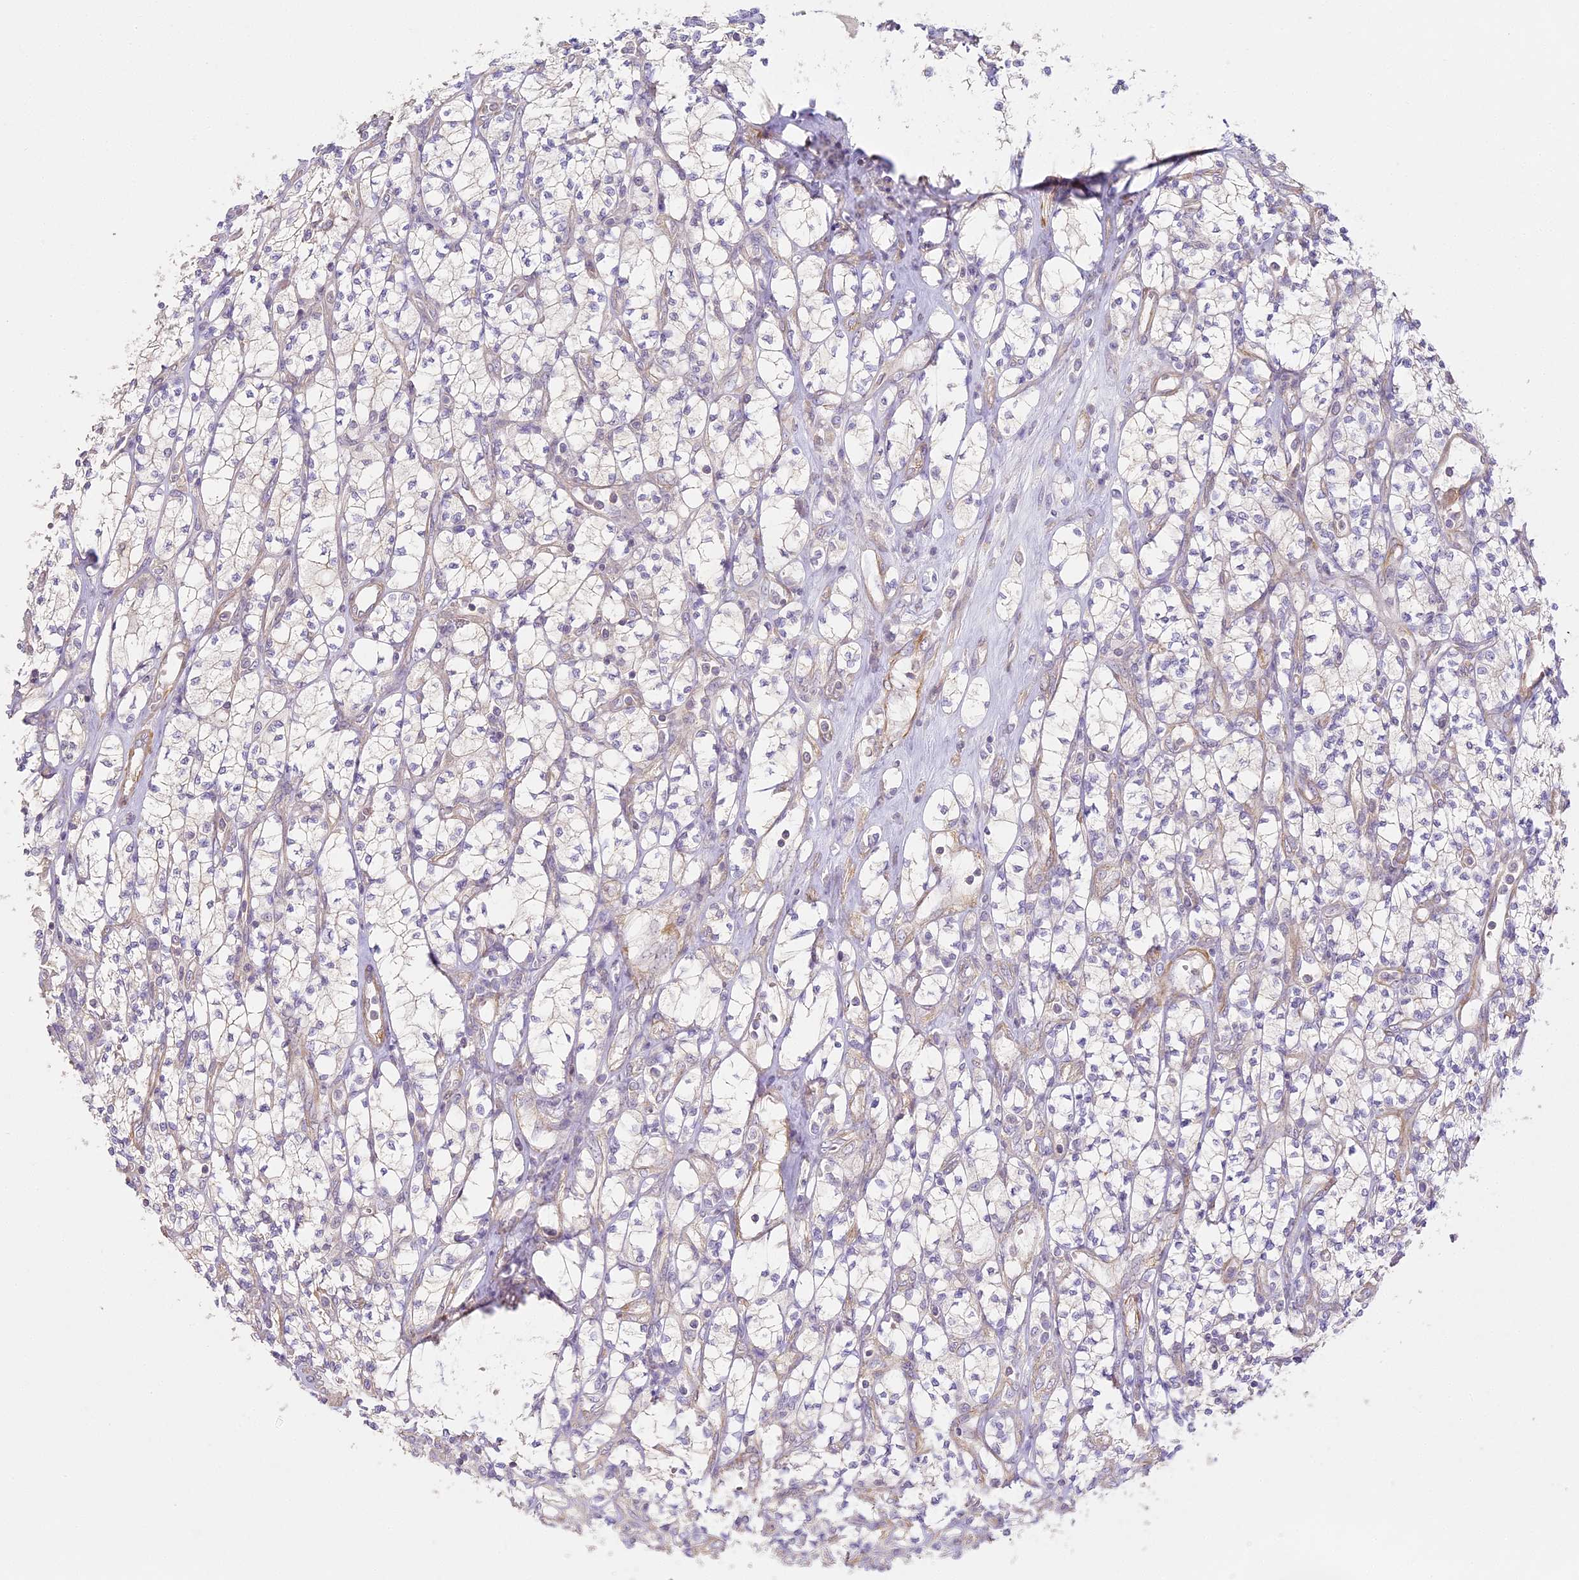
{"staining": {"intensity": "weak", "quantity": "<25%", "location": "cytoplasmic/membranous"}, "tissue": "renal cancer", "cell_type": "Tumor cells", "image_type": "cancer", "snomed": [{"axis": "morphology", "description": "Adenocarcinoma, NOS"}, {"axis": "topography", "description": "Kidney"}], "caption": "A photomicrograph of renal cancer (adenocarcinoma) stained for a protein exhibits no brown staining in tumor cells.", "gene": "MED28", "patient": {"sex": "male", "age": 77}}